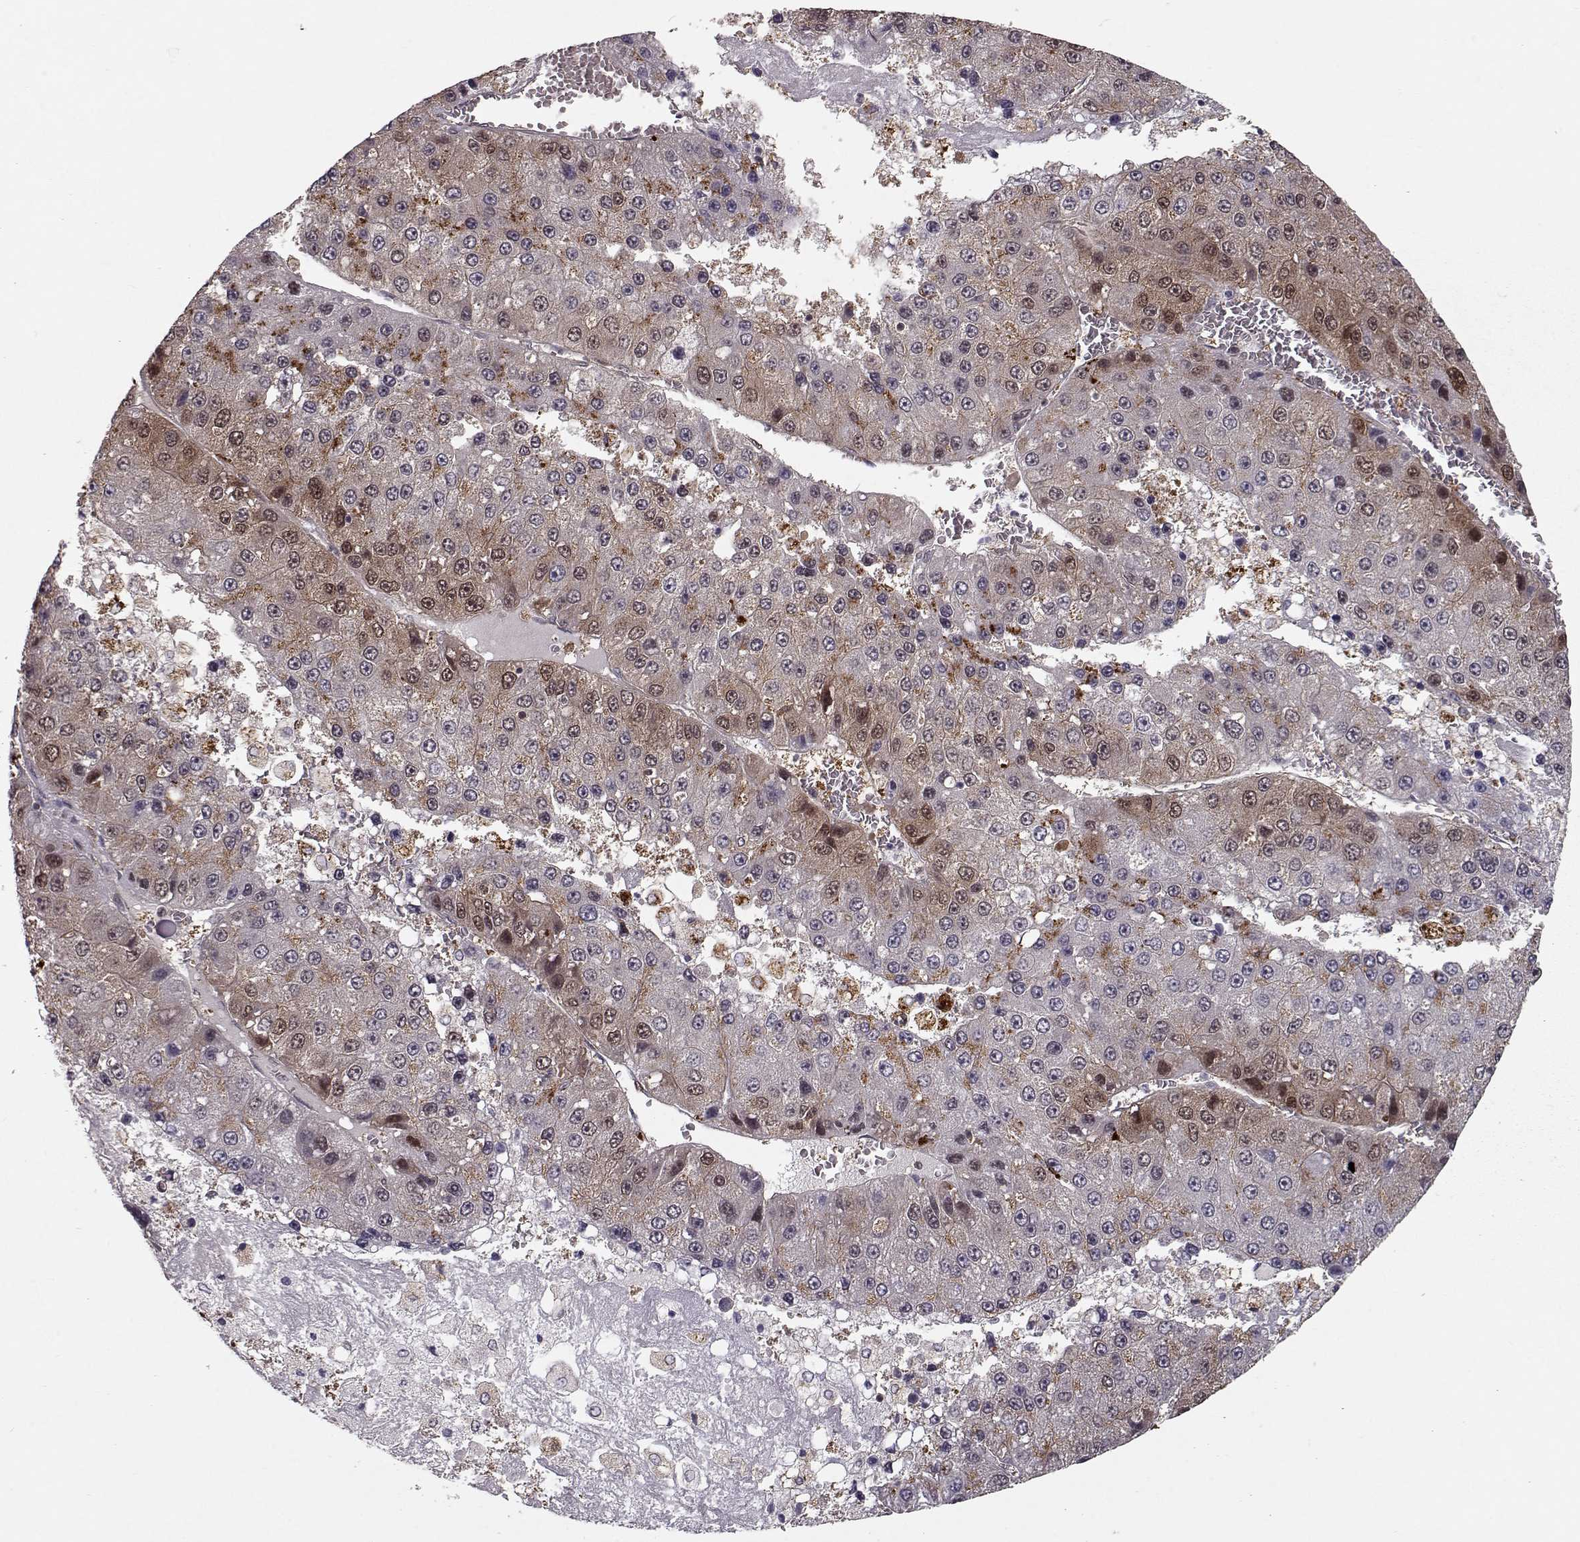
{"staining": {"intensity": "moderate", "quantity": "<25%", "location": "cytoplasmic/membranous"}, "tissue": "liver cancer", "cell_type": "Tumor cells", "image_type": "cancer", "snomed": [{"axis": "morphology", "description": "Carcinoma, Hepatocellular, NOS"}, {"axis": "topography", "description": "Liver"}], "caption": "About <25% of tumor cells in liver hepatocellular carcinoma exhibit moderate cytoplasmic/membranous protein expression as visualized by brown immunohistochemical staining.", "gene": "RANBP1", "patient": {"sex": "female", "age": 73}}